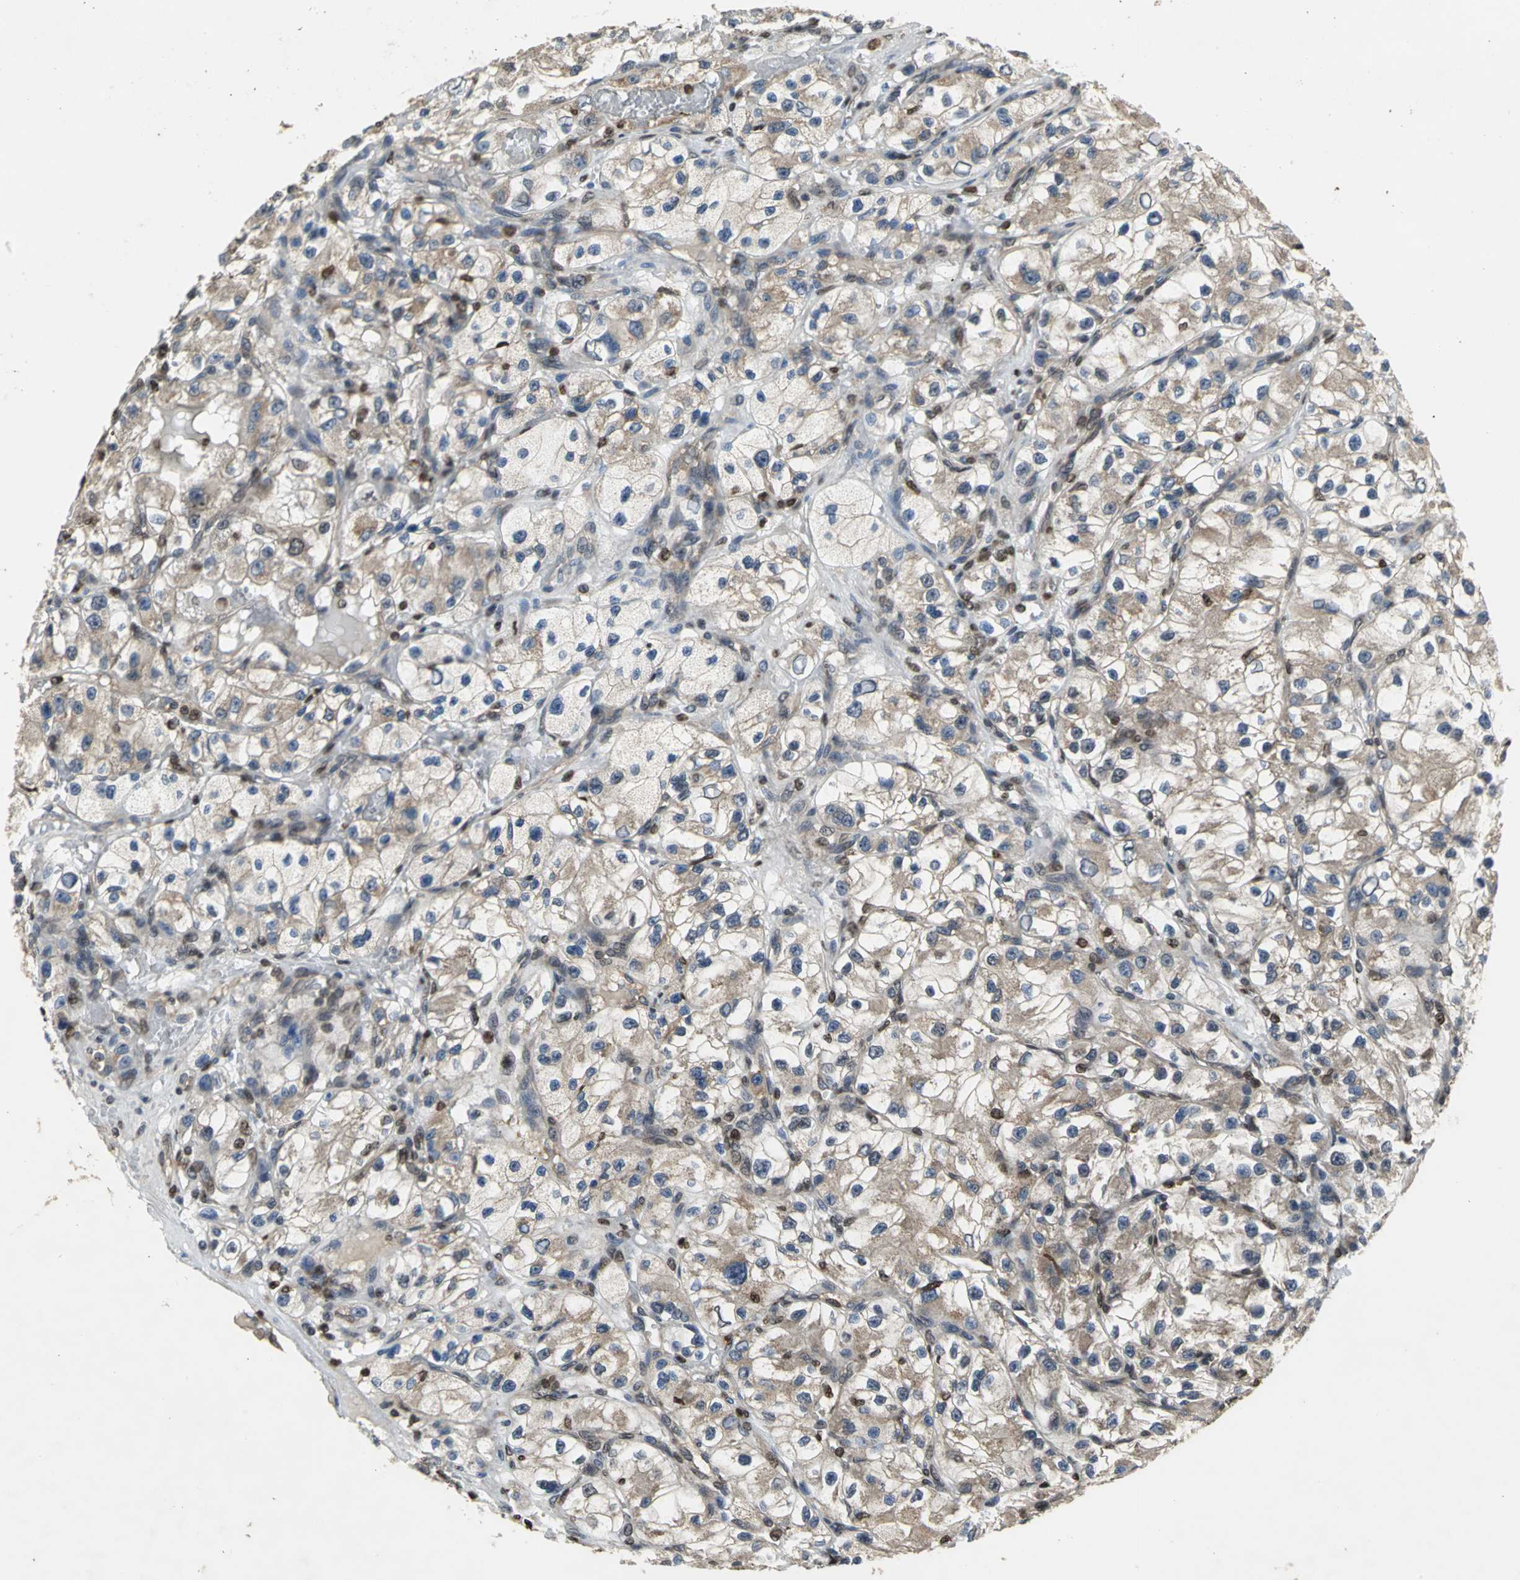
{"staining": {"intensity": "moderate", "quantity": ">75%", "location": "cytoplasmic/membranous,nuclear"}, "tissue": "renal cancer", "cell_type": "Tumor cells", "image_type": "cancer", "snomed": [{"axis": "morphology", "description": "Adenocarcinoma, NOS"}, {"axis": "topography", "description": "Kidney"}], "caption": "Immunohistochemistry (IHC) (DAB) staining of adenocarcinoma (renal) displays moderate cytoplasmic/membranous and nuclear protein staining in about >75% of tumor cells.", "gene": "AHR", "patient": {"sex": "female", "age": 57}}